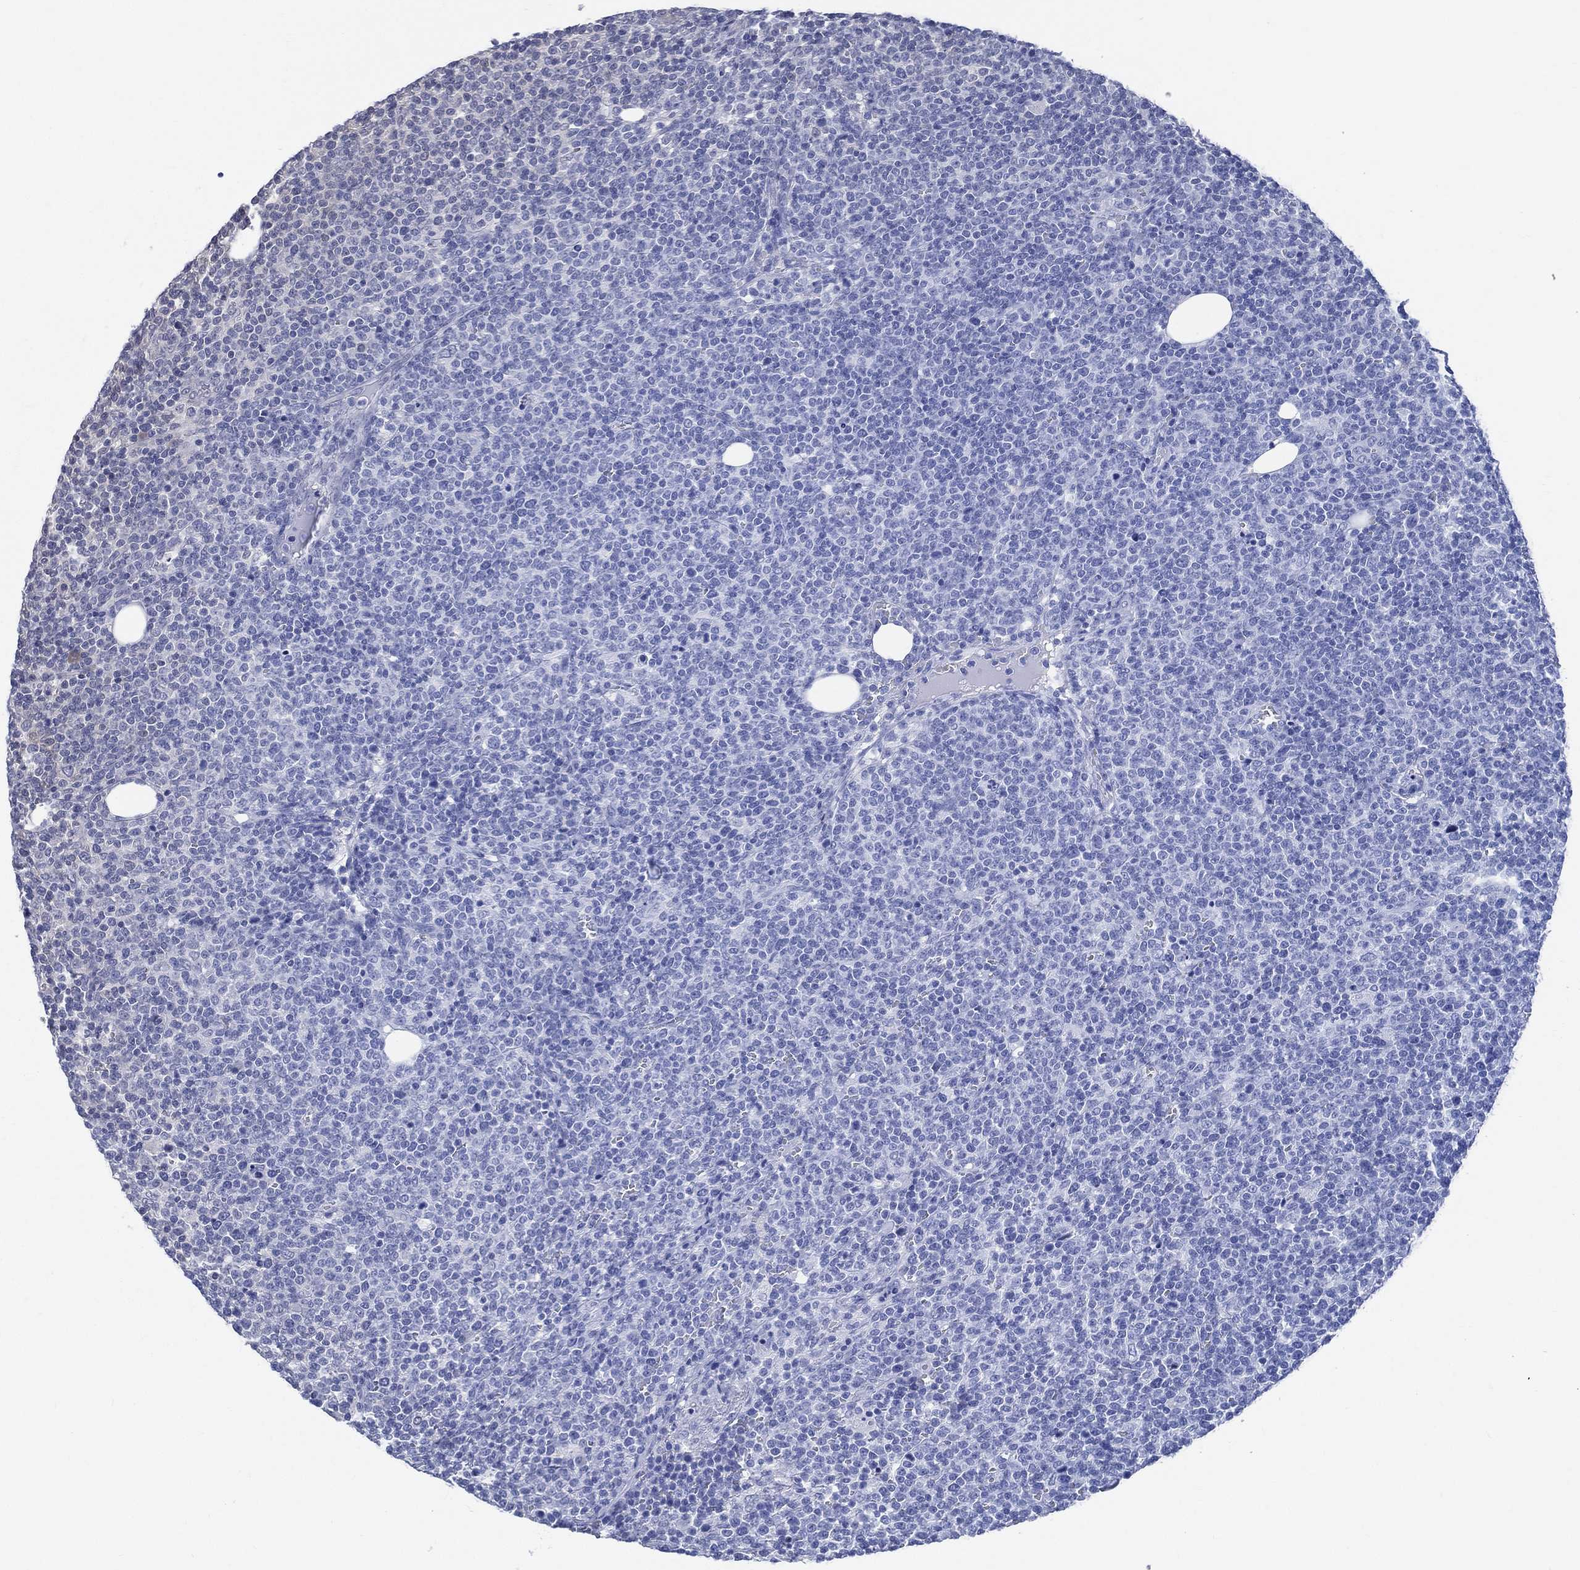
{"staining": {"intensity": "negative", "quantity": "none", "location": "none"}, "tissue": "lymphoma", "cell_type": "Tumor cells", "image_type": "cancer", "snomed": [{"axis": "morphology", "description": "Malignant lymphoma, non-Hodgkin's type, High grade"}, {"axis": "topography", "description": "Lymph node"}], "caption": "This is an IHC micrograph of lymphoma. There is no positivity in tumor cells.", "gene": "DLG4", "patient": {"sex": "male", "age": 61}}